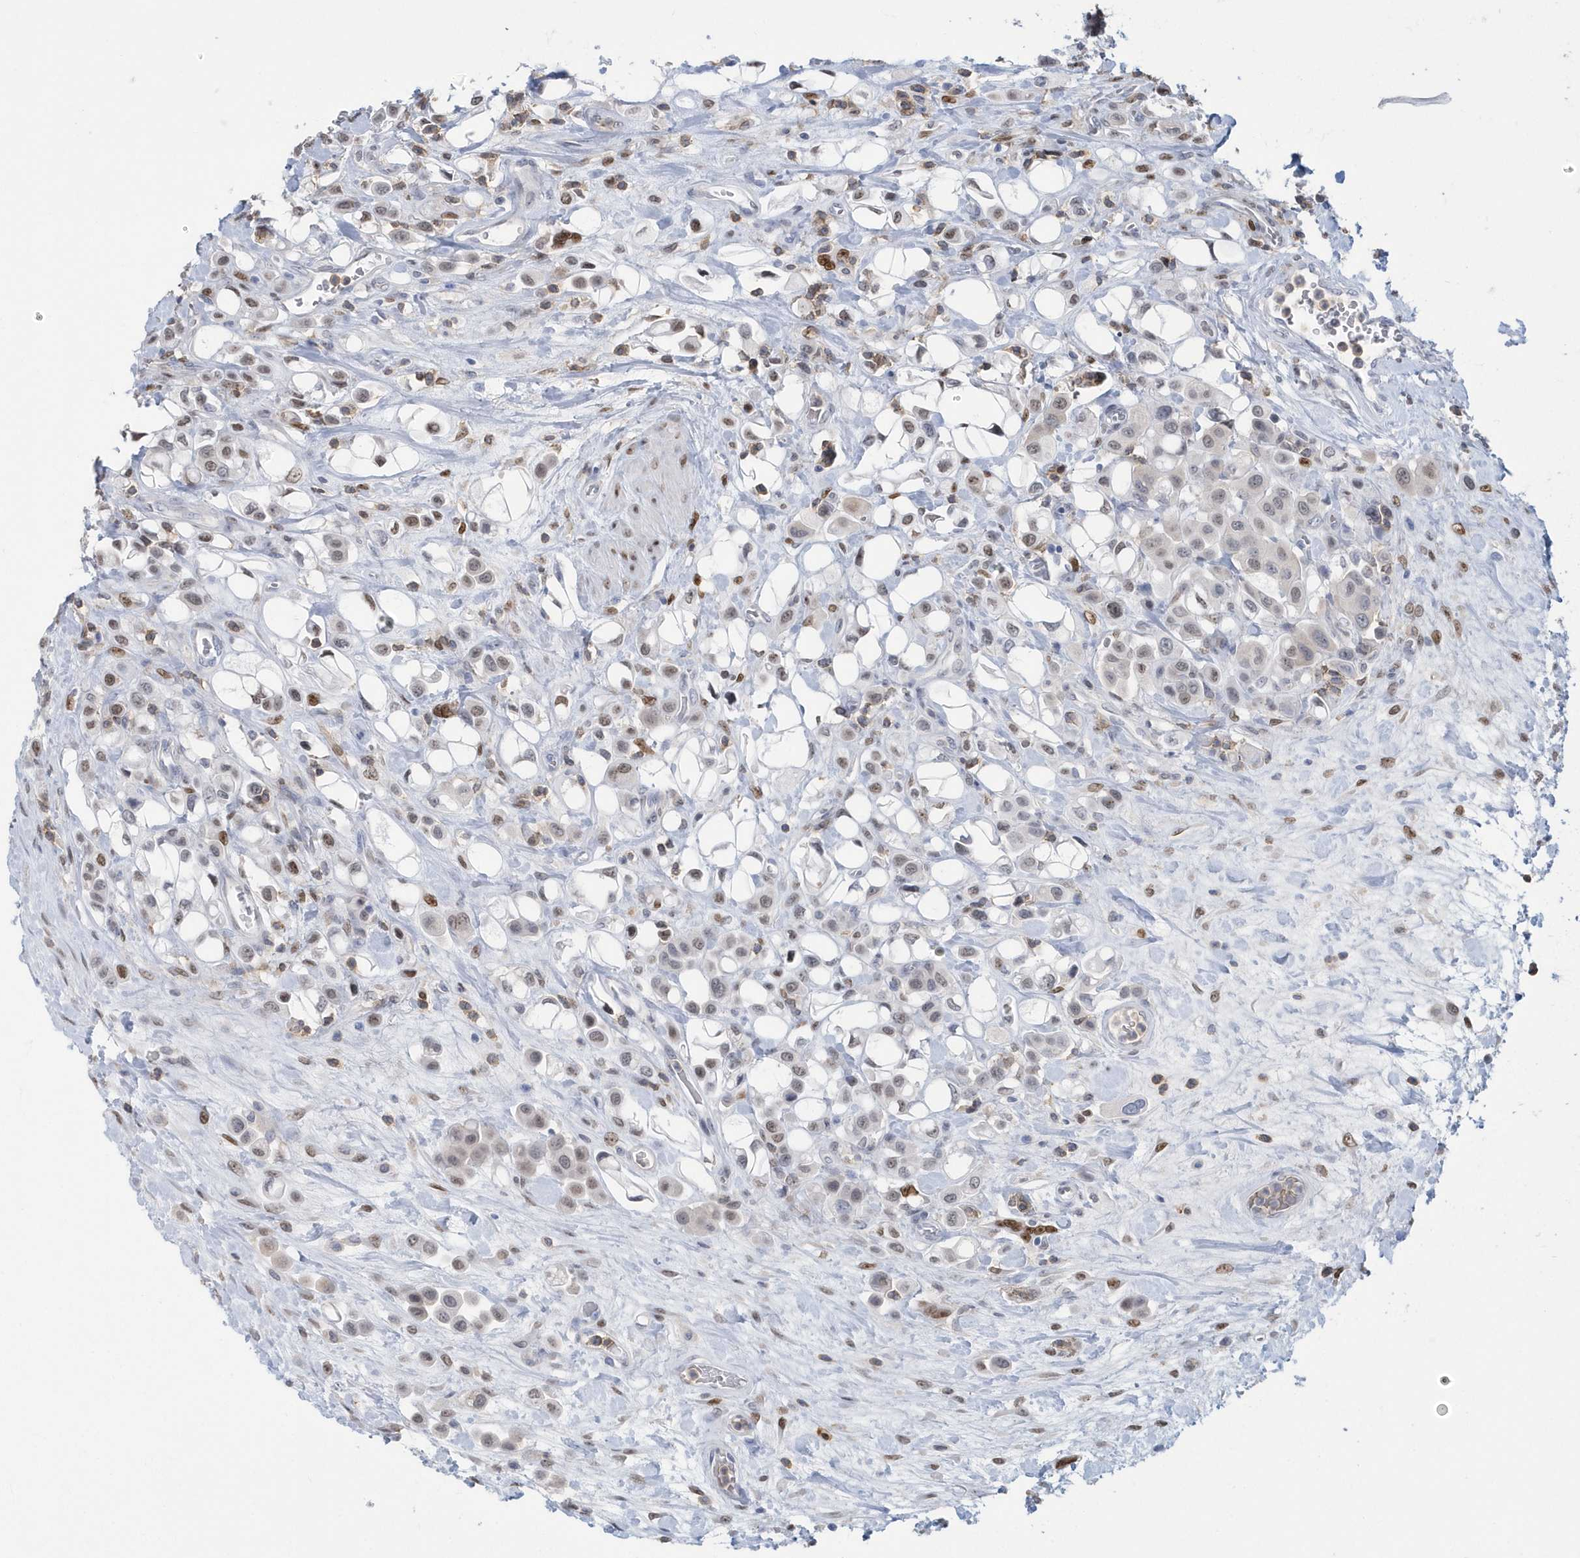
{"staining": {"intensity": "moderate", "quantity": "<25%", "location": "nuclear"}, "tissue": "urothelial cancer", "cell_type": "Tumor cells", "image_type": "cancer", "snomed": [{"axis": "morphology", "description": "Urothelial carcinoma, High grade"}, {"axis": "topography", "description": "Urinary bladder"}], "caption": "Protein staining by immunohistochemistry demonstrates moderate nuclear staining in about <25% of tumor cells in urothelial carcinoma (high-grade).", "gene": "MACROH2A2", "patient": {"sex": "male", "age": 50}}